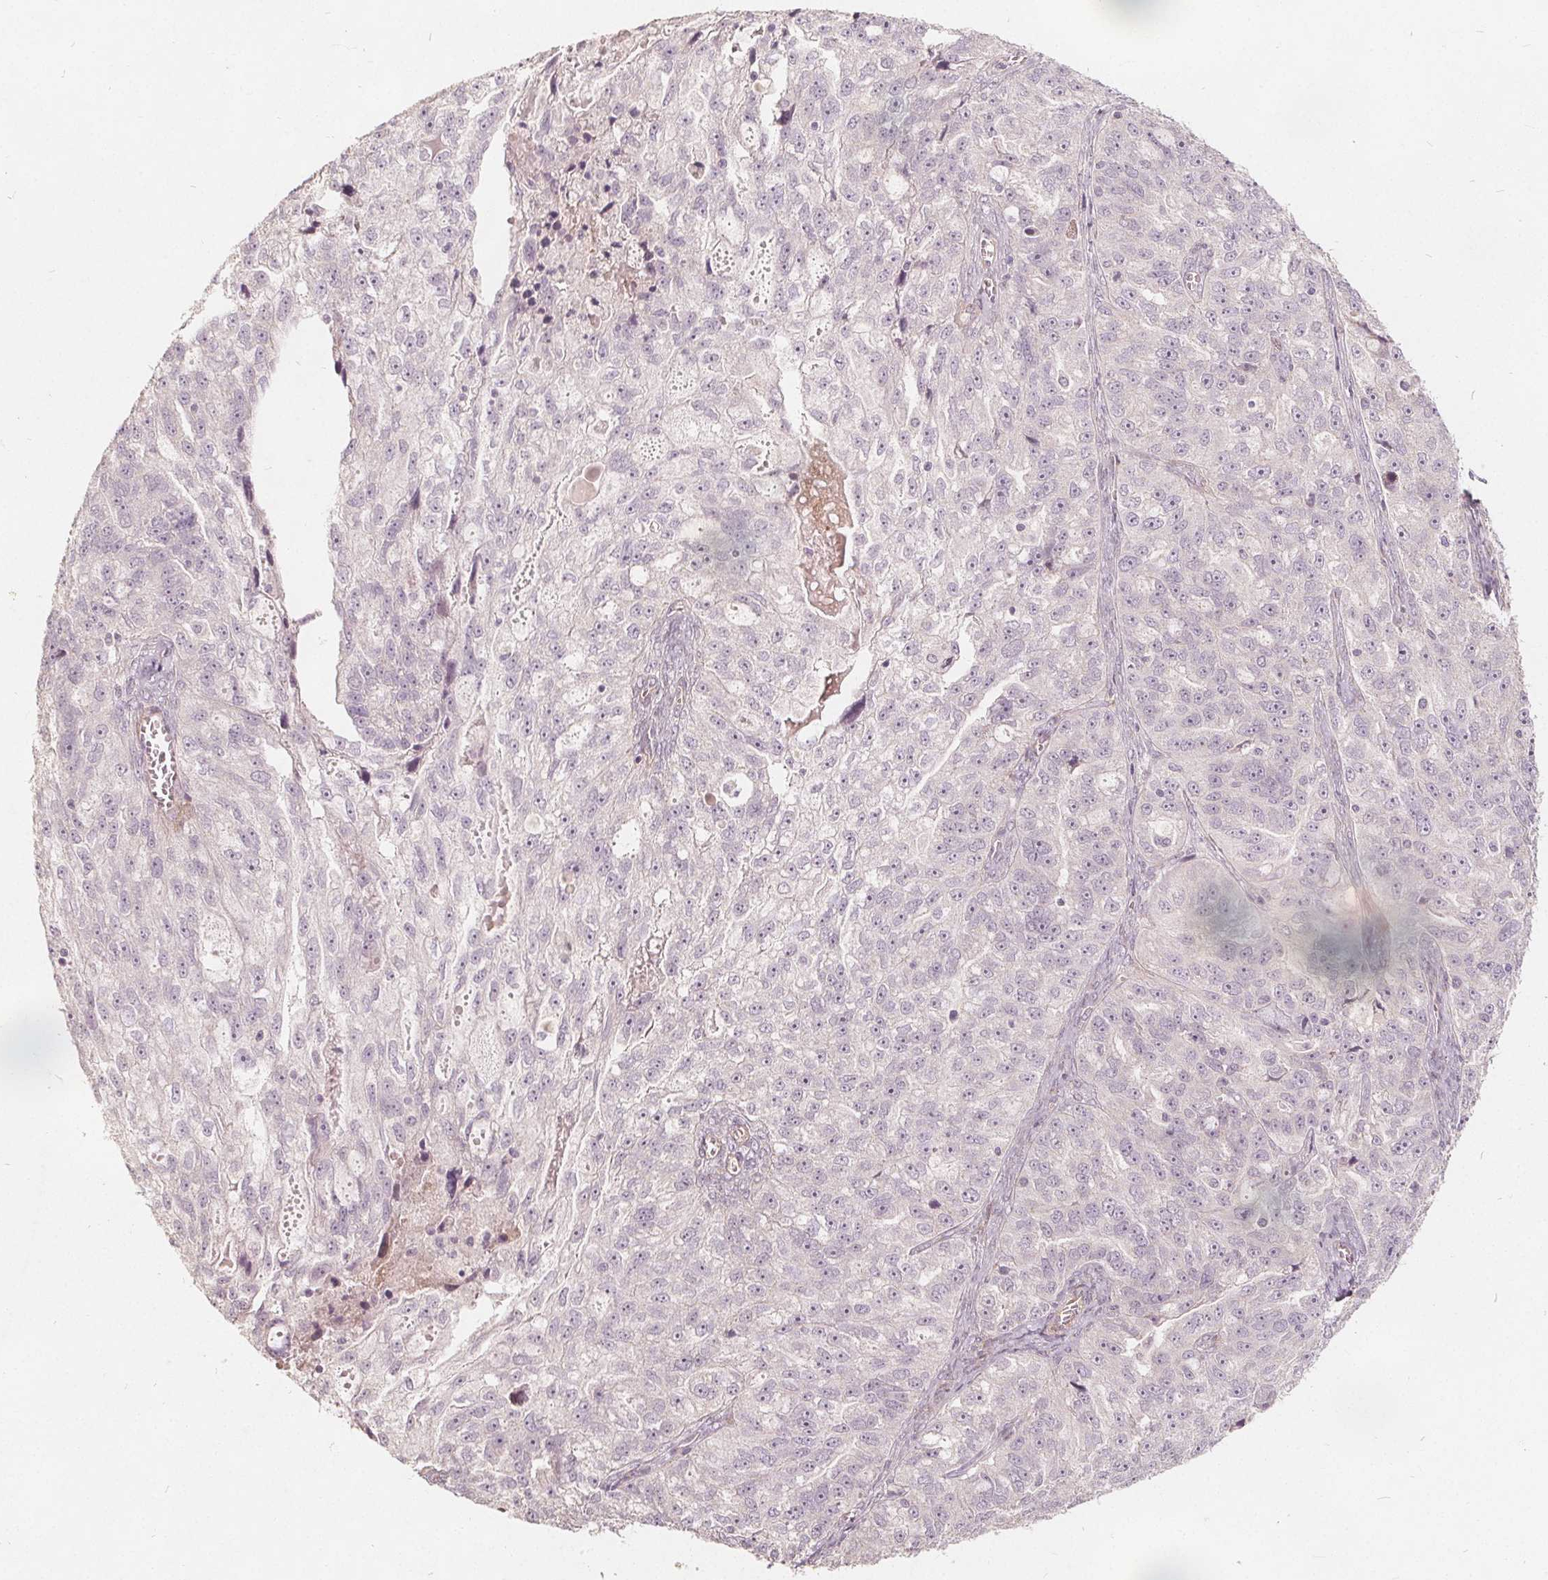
{"staining": {"intensity": "negative", "quantity": "none", "location": "none"}, "tissue": "ovarian cancer", "cell_type": "Tumor cells", "image_type": "cancer", "snomed": [{"axis": "morphology", "description": "Cystadenocarcinoma, serous, NOS"}, {"axis": "topography", "description": "Ovary"}], "caption": "The micrograph shows no staining of tumor cells in ovarian cancer (serous cystadenocarcinoma). The staining was performed using DAB (3,3'-diaminobenzidine) to visualize the protein expression in brown, while the nuclei were stained in blue with hematoxylin (Magnification: 20x).", "gene": "PTPRT", "patient": {"sex": "female", "age": 51}}